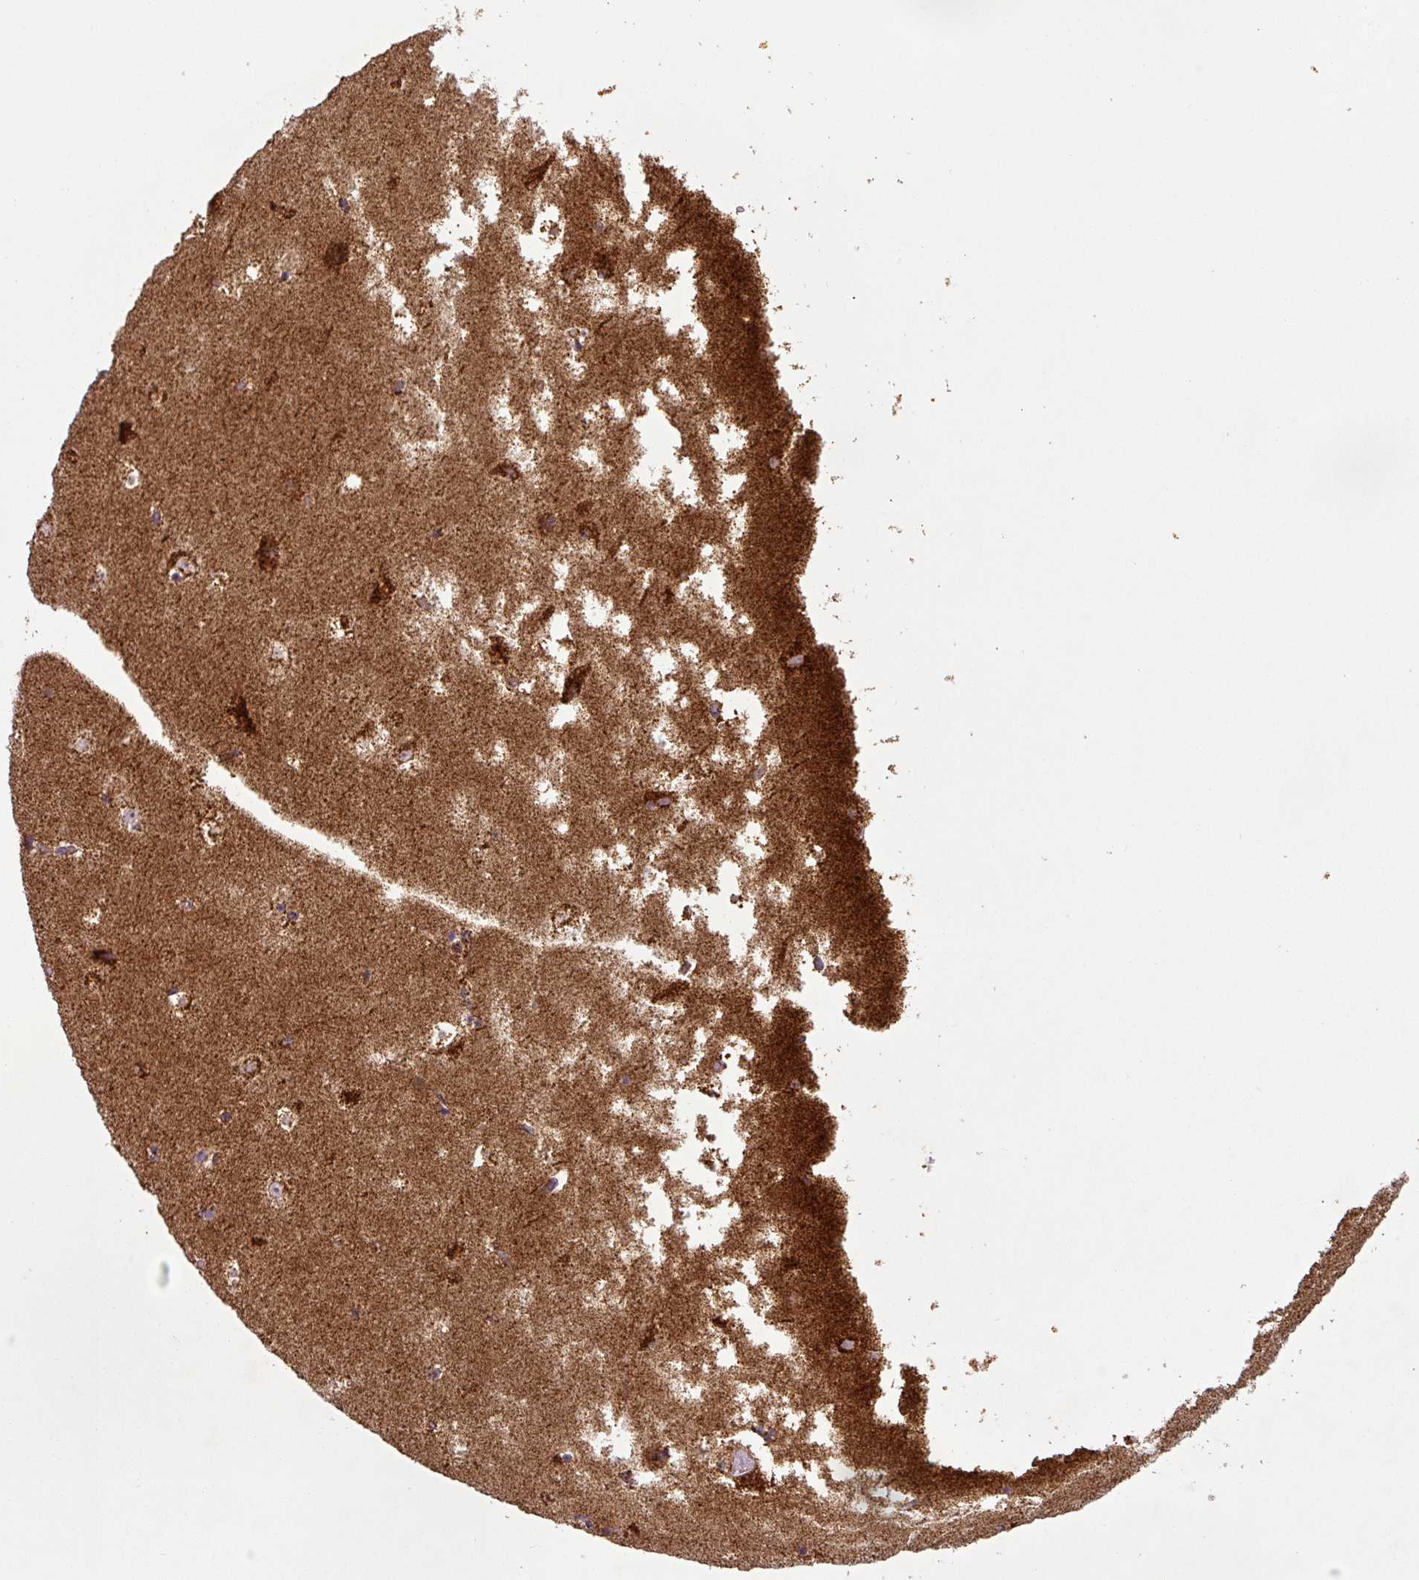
{"staining": {"intensity": "moderate", "quantity": "<25%", "location": "cytoplasmic/membranous"}, "tissue": "hippocampus", "cell_type": "Glial cells", "image_type": "normal", "snomed": [{"axis": "morphology", "description": "Normal tissue, NOS"}, {"axis": "topography", "description": "Hippocampus"}], "caption": "Glial cells demonstrate low levels of moderate cytoplasmic/membranous positivity in about <25% of cells in benign hippocampus. The staining was performed using DAB to visualize the protein expression in brown, while the nuclei were stained in blue with hematoxylin (Magnification: 20x).", "gene": "GPD2", "patient": {"sex": "female", "age": 52}}